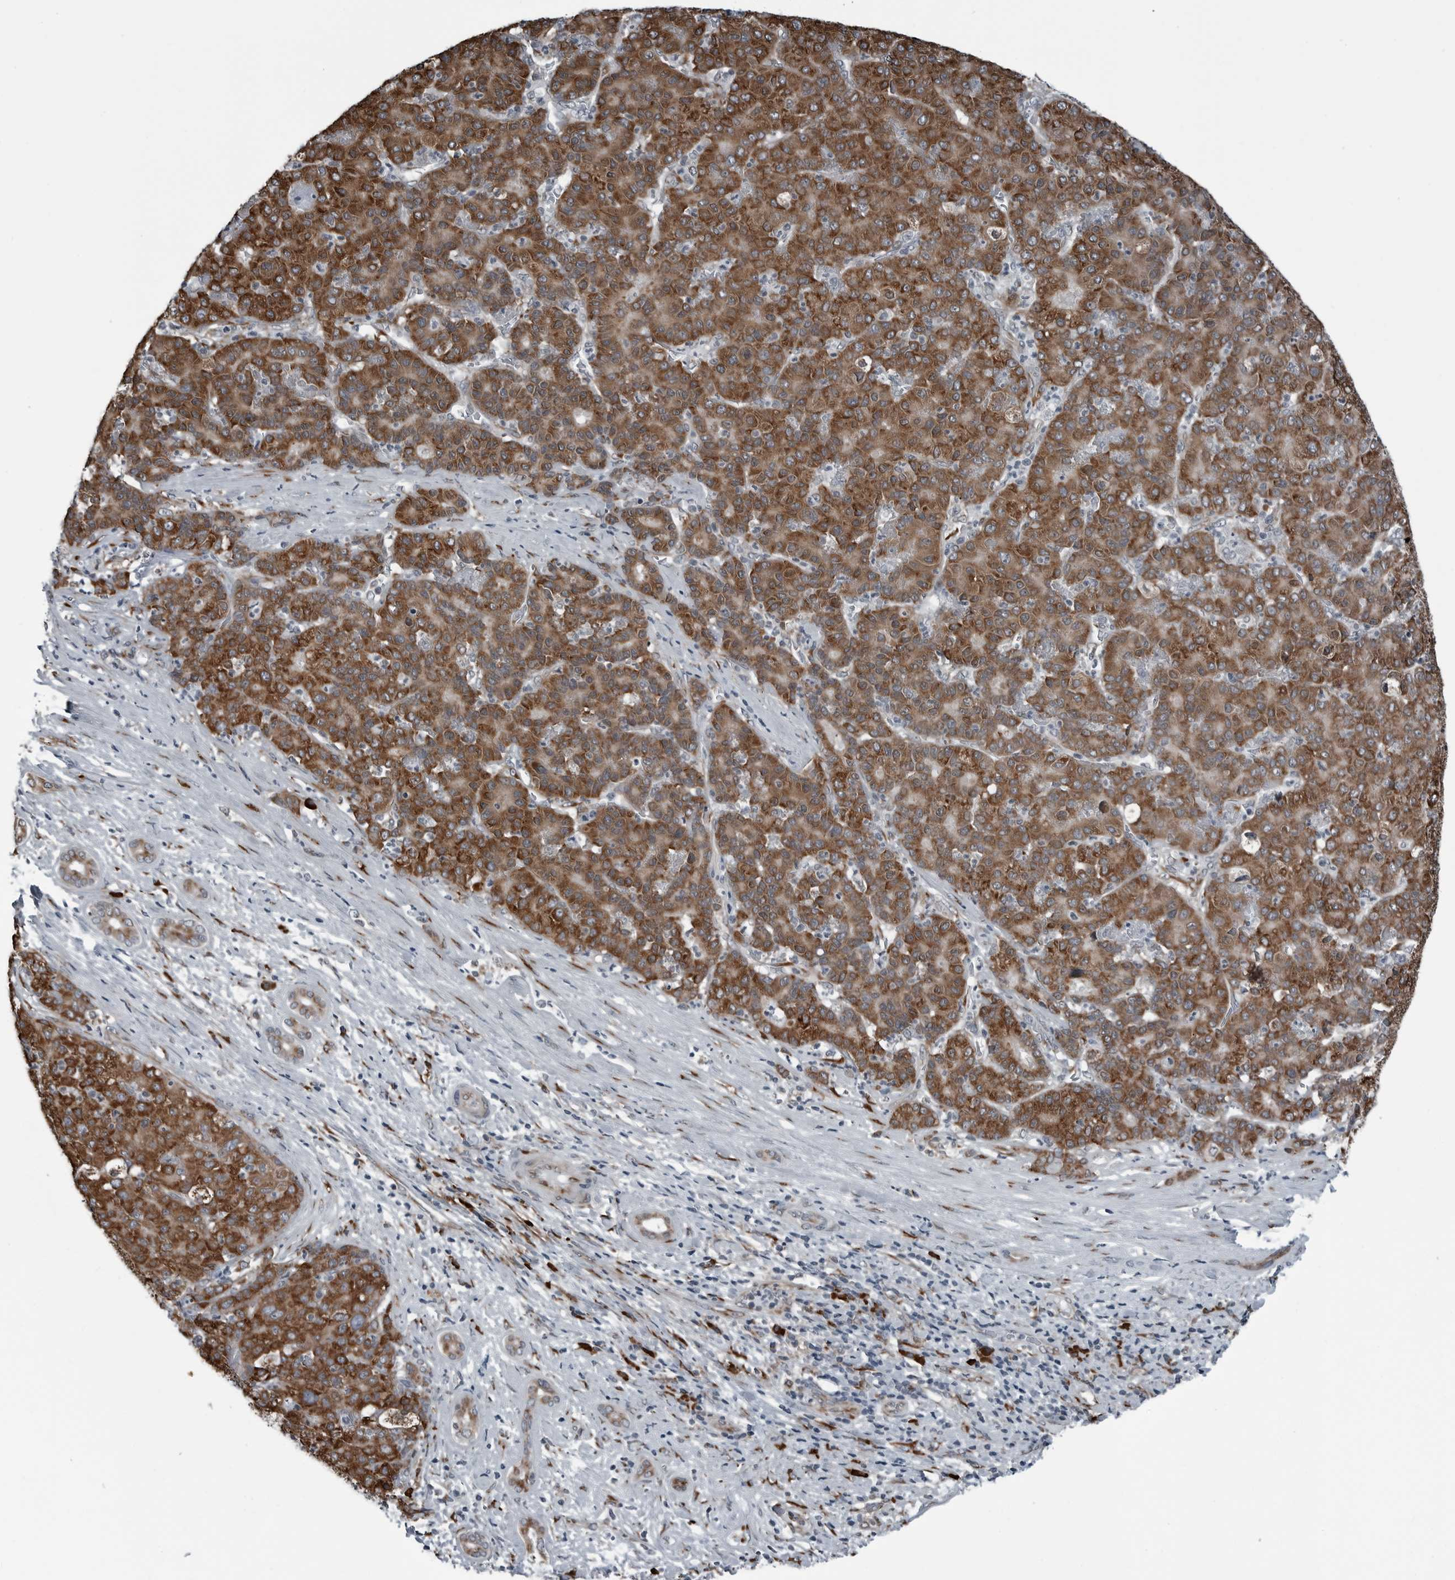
{"staining": {"intensity": "strong", "quantity": ">75%", "location": "cytoplasmic/membranous"}, "tissue": "liver cancer", "cell_type": "Tumor cells", "image_type": "cancer", "snomed": [{"axis": "morphology", "description": "Carcinoma, Hepatocellular, NOS"}, {"axis": "topography", "description": "Liver"}], "caption": "Liver cancer stained with a brown dye exhibits strong cytoplasmic/membranous positive expression in approximately >75% of tumor cells.", "gene": "CEP85", "patient": {"sex": "male", "age": 65}}